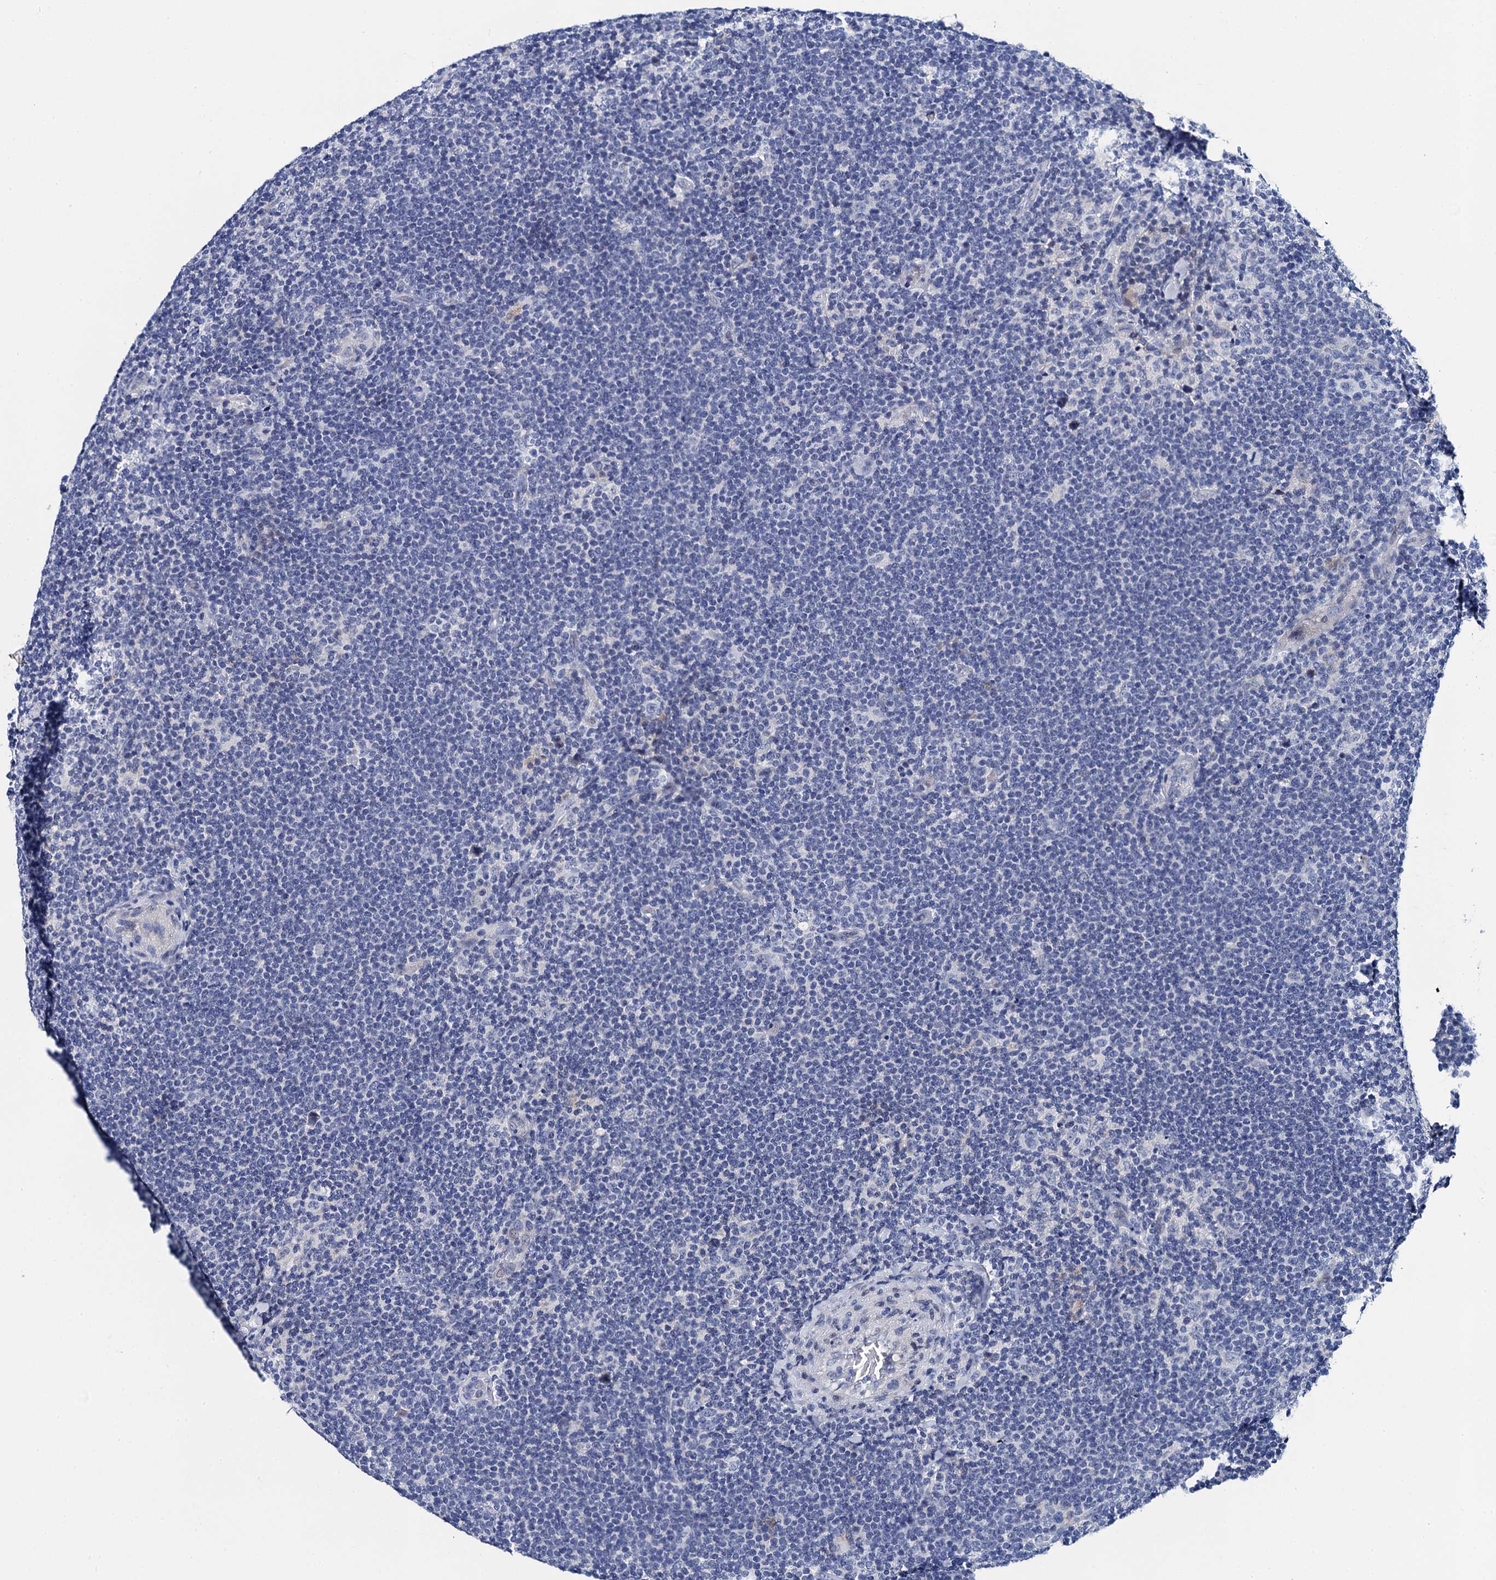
{"staining": {"intensity": "negative", "quantity": "none", "location": "none"}, "tissue": "lymphoma", "cell_type": "Tumor cells", "image_type": "cancer", "snomed": [{"axis": "morphology", "description": "Hodgkin's disease, NOS"}, {"axis": "topography", "description": "Lymph node"}], "caption": "Tumor cells are negative for brown protein staining in lymphoma.", "gene": "LYPD3", "patient": {"sex": "female", "age": 57}}